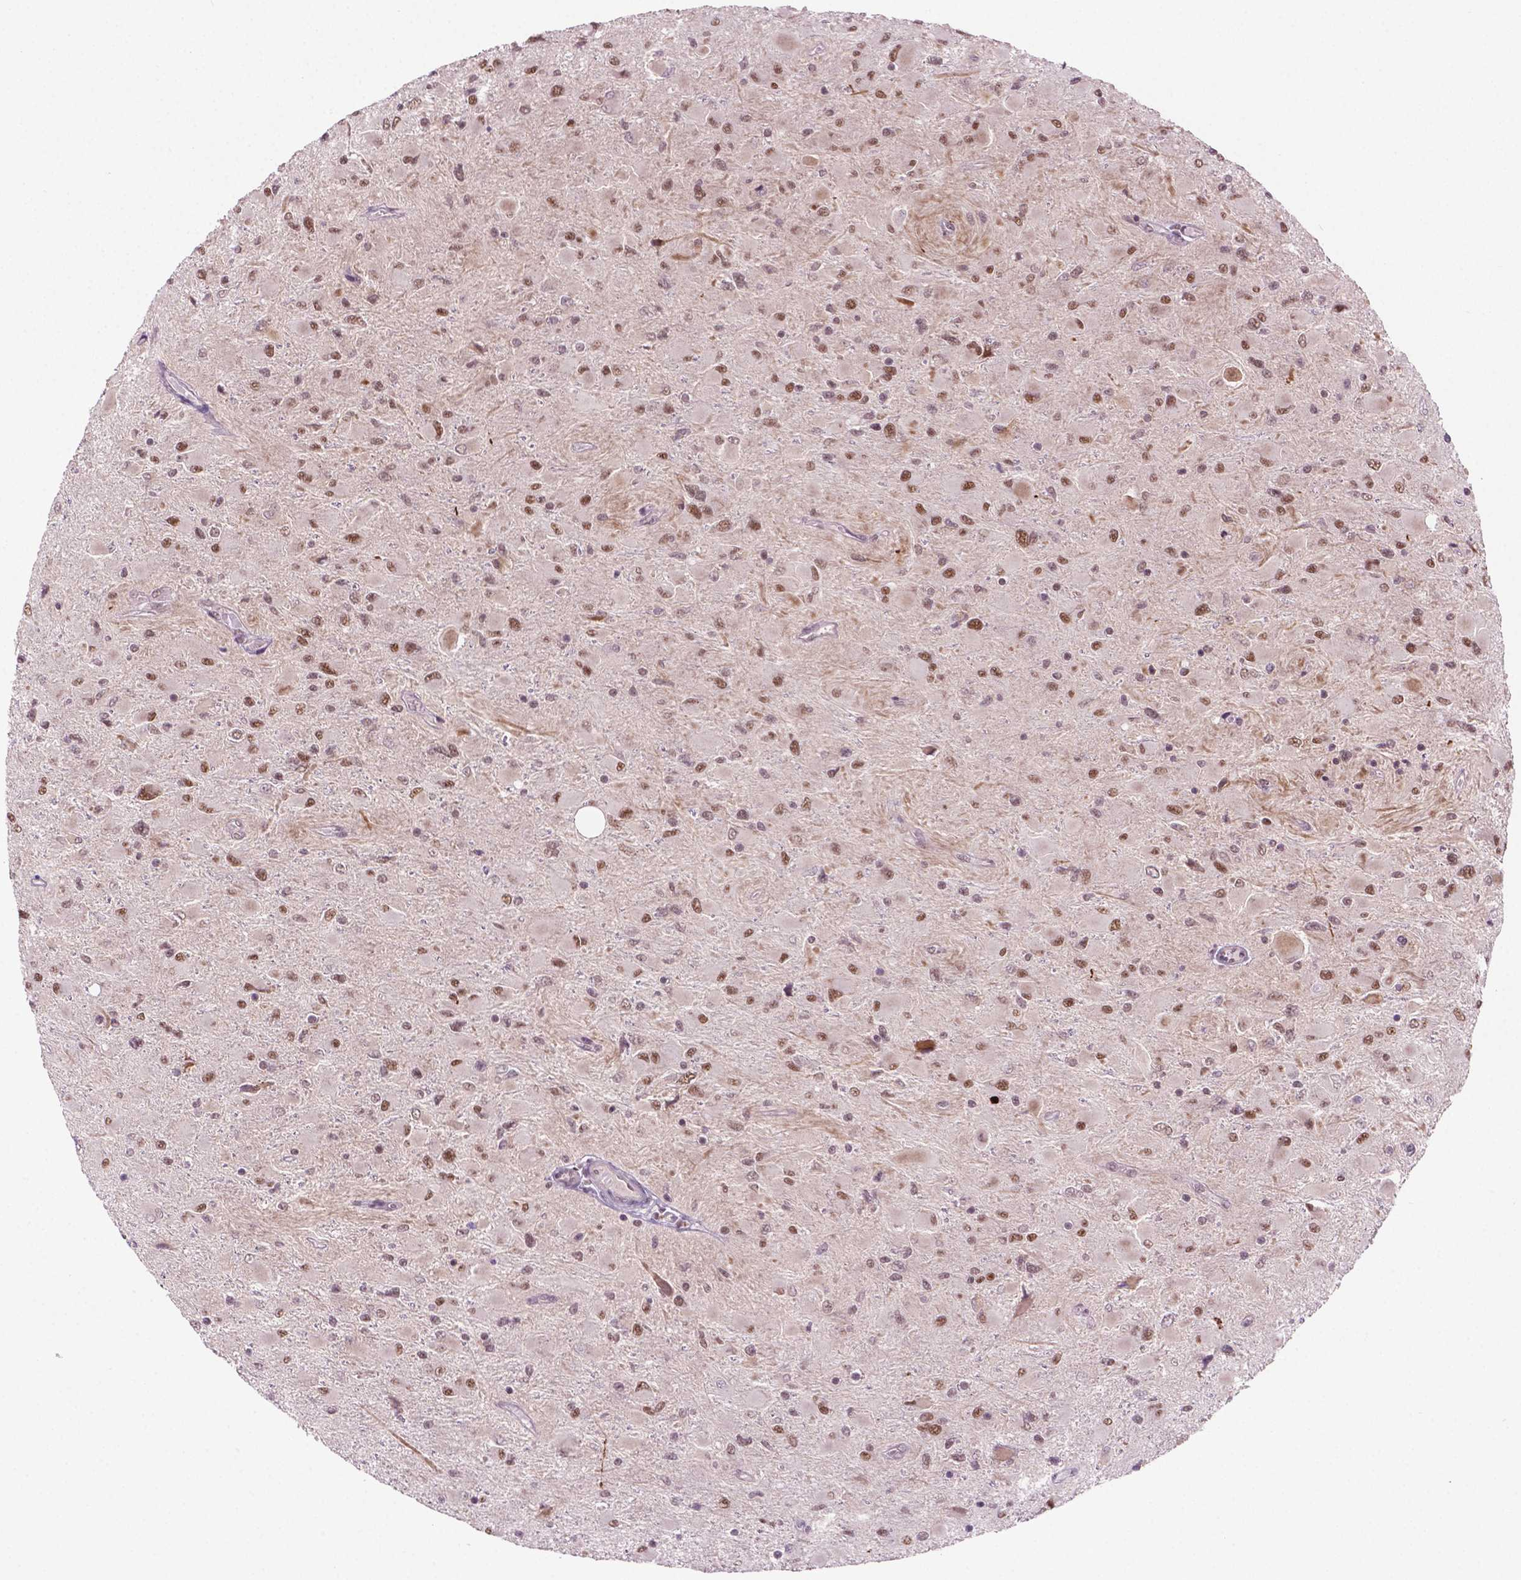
{"staining": {"intensity": "moderate", "quantity": ">75%", "location": "nuclear"}, "tissue": "glioma", "cell_type": "Tumor cells", "image_type": "cancer", "snomed": [{"axis": "morphology", "description": "Glioma, malignant, High grade"}, {"axis": "topography", "description": "Cerebral cortex"}], "caption": "This is an image of immunohistochemistry staining of glioma, which shows moderate positivity in the nuclear of tumor cells.", "gene": "PHAX", "patient": {"sex": "female", "age": 36}}